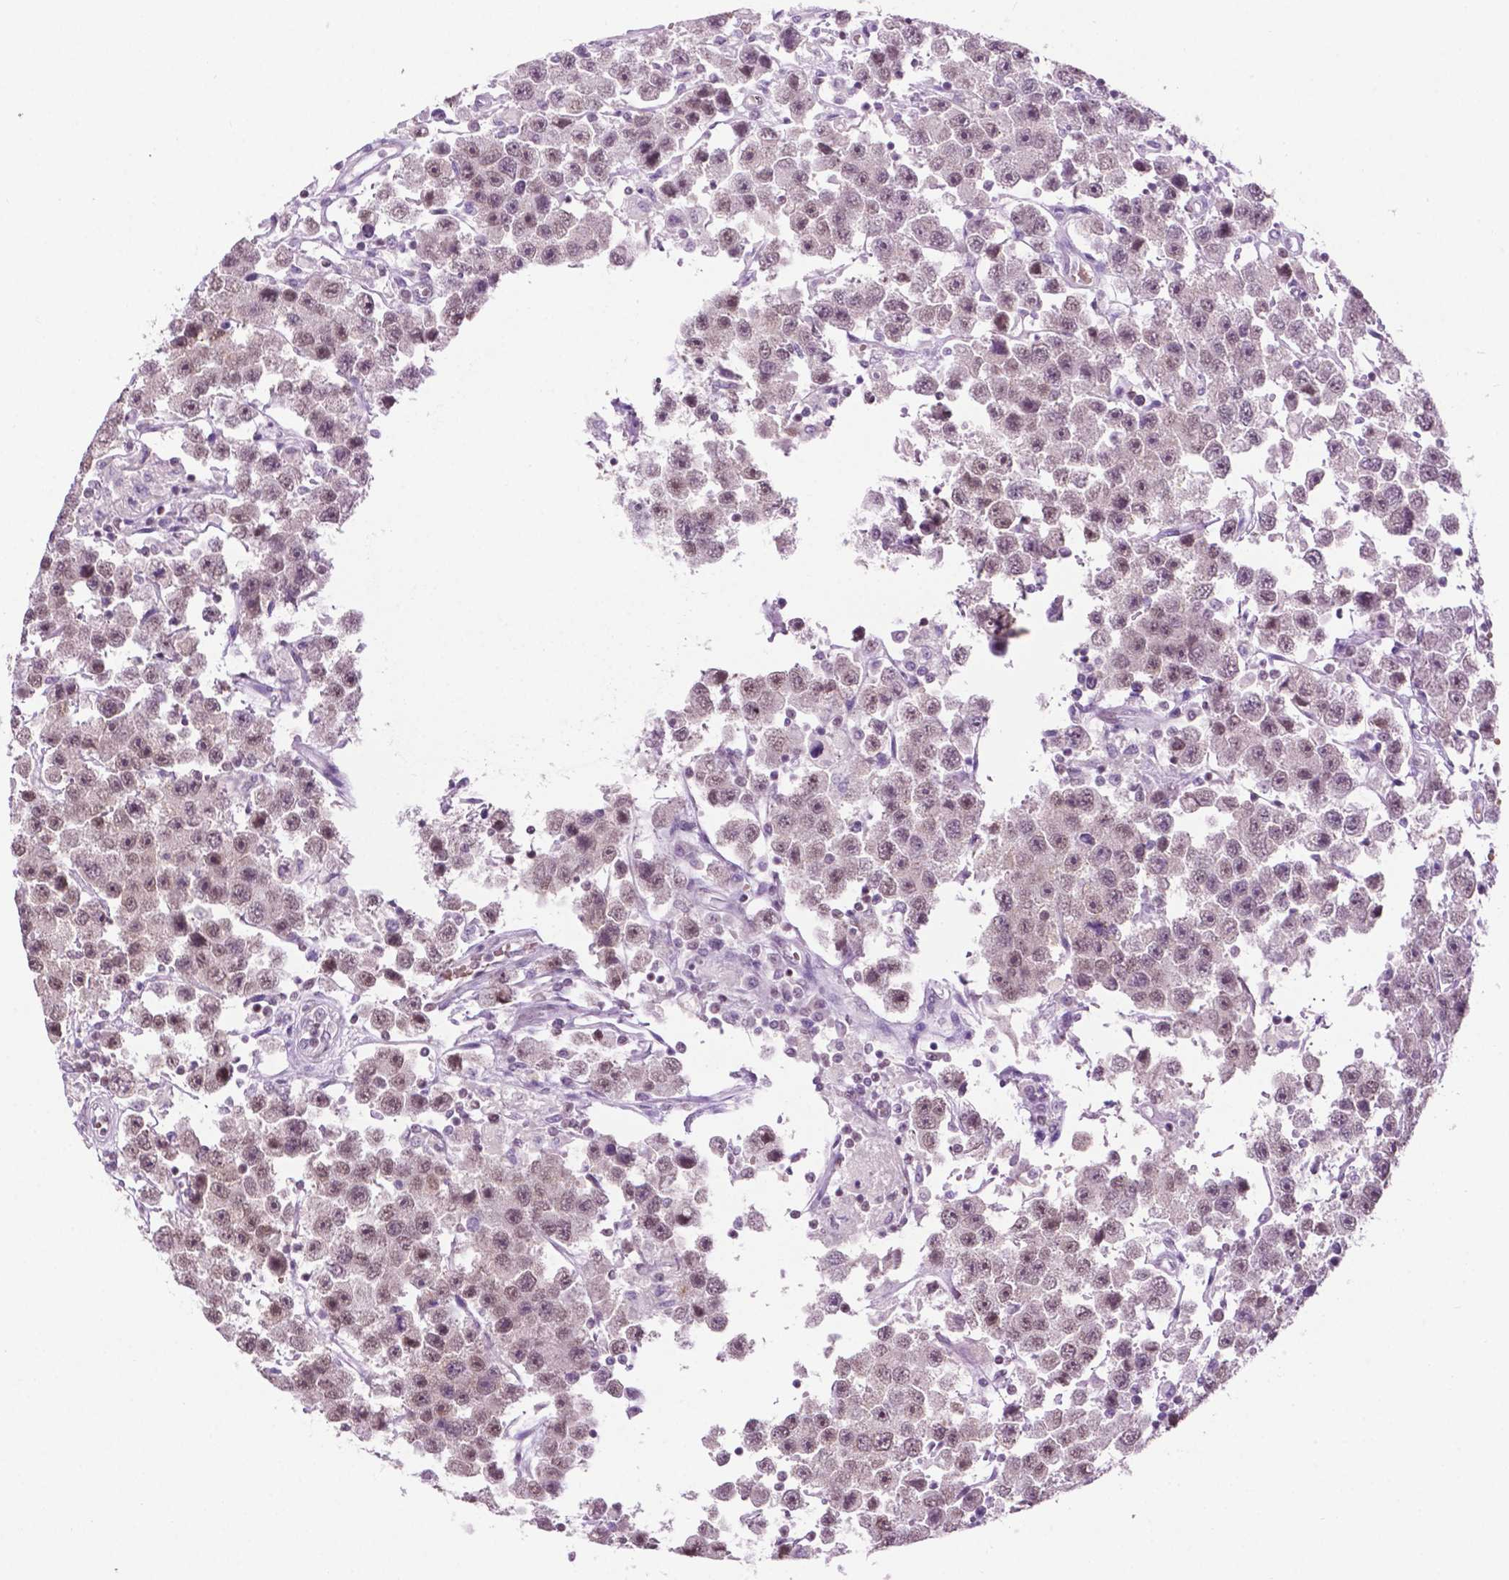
{"staining": {"intensity": "weak", "quantity": ">75%", "location": "nuclear"}, "tissue": "testis cancer", "cell_type": "Tumor cells", "image_type": "cancer", "snomed": [{"axis": "morphology", "description": "Seminoma, NOS"}, {"axis": "topography", "description": "Testis"}], "caption": "Seminoma (testis) stained with DAB immunohistochemistry displays low levels of weak nuclear positivity in about >75% of tumor cells. (brown staining indicates protein expression, while blue staining denotes nuclei).", "gene": "COL23A1", "patient": {"sex": "male", "age": 45}}